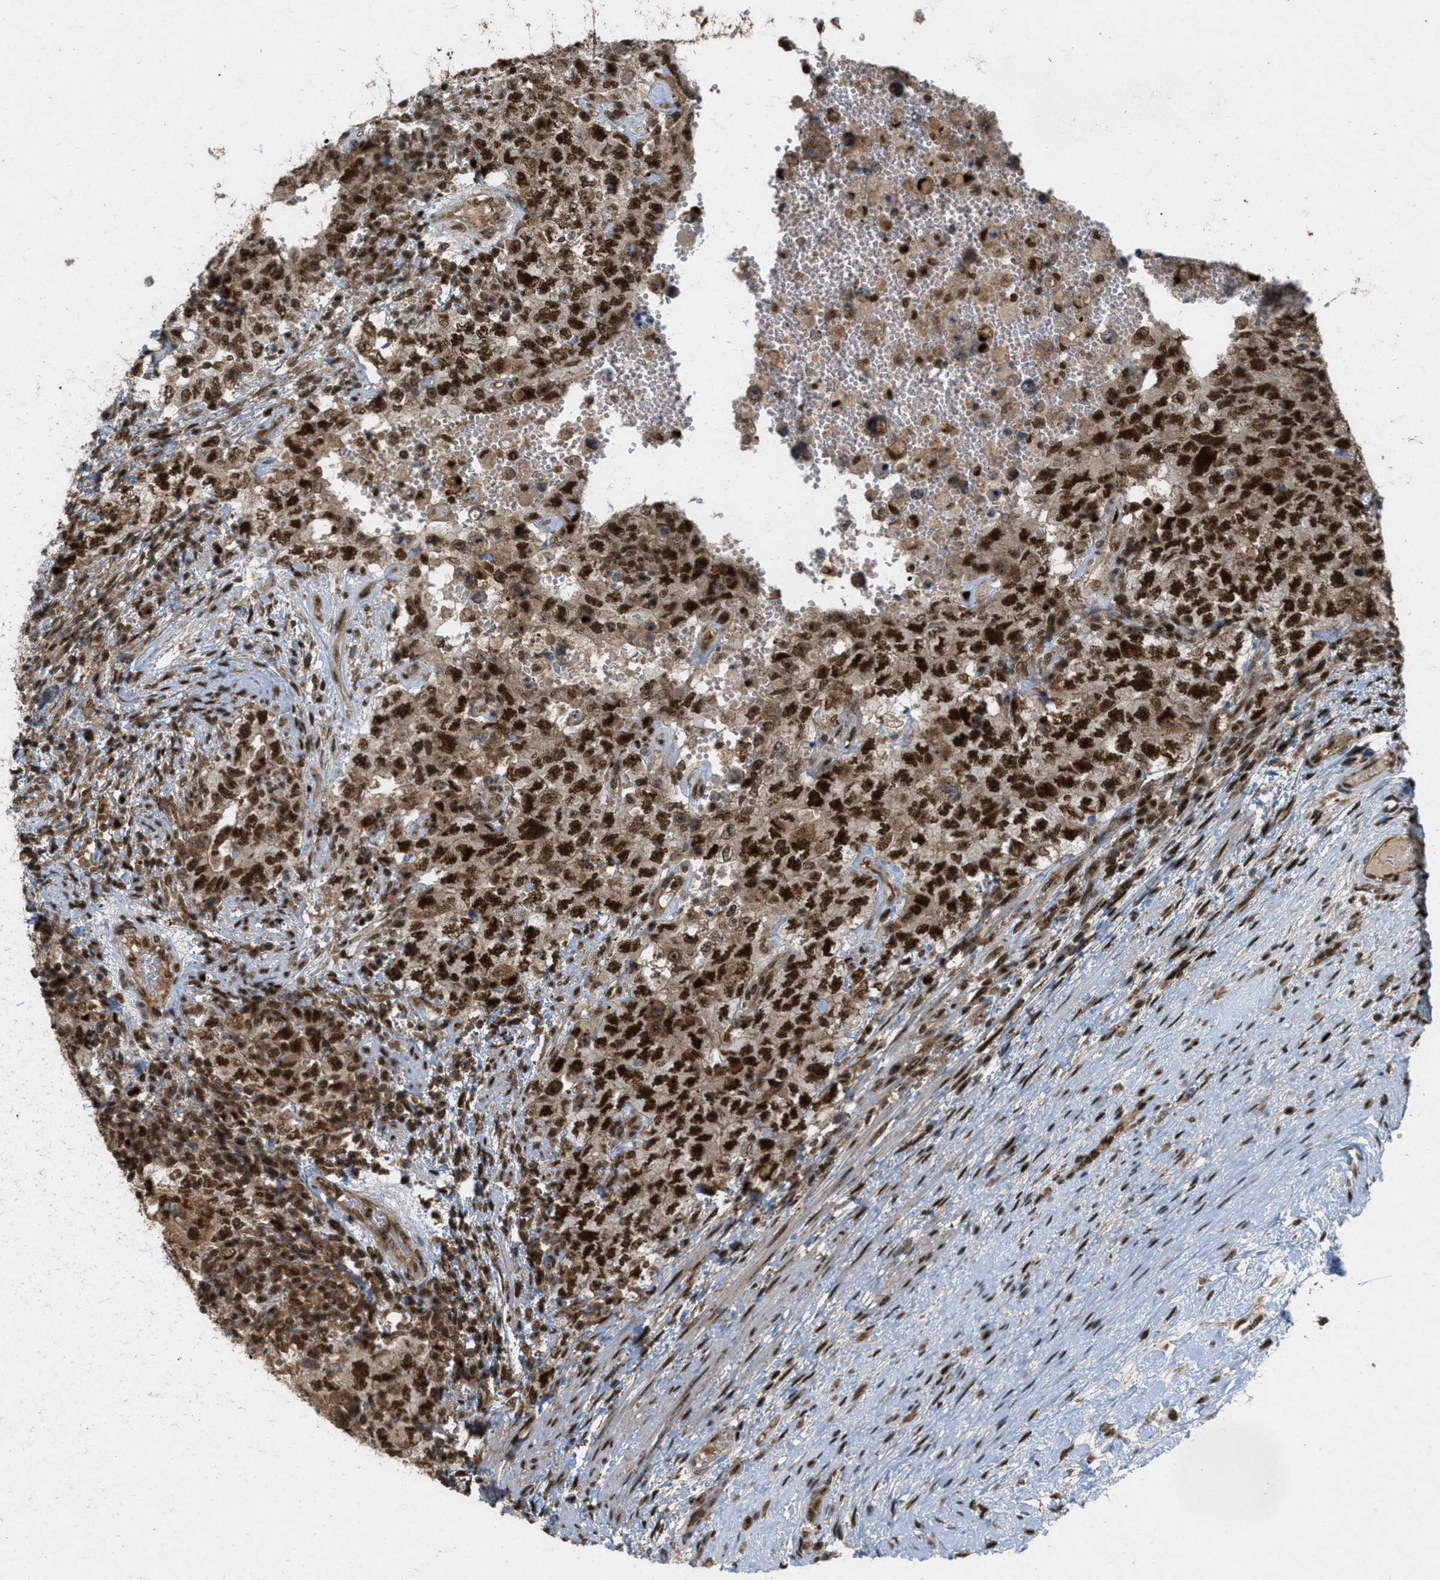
{"staining": {"intensity": "strong", "quantity": ">75%", "location": "cytoplasmic/membranous,nuclear"}, "tissue": "testis cancer", "cell_type": "Tumor cells", "image_type": "cancer", "snomed": [{"axis": "morphology", "description": "Carcinoma, Embryonal, NOS"}, {"axis": "topography", "description": "Testis"}], "caption": "IHC (DAB (3,3'-diaminobenzidine)) staining of embryonal carcinoma (testis) reveals strong cytoplasmic/membranous and nuclear protein staining in about >75% of tumor cells.", "gene": "TLK1", "patient": {"sex": "male", "age": 26}}